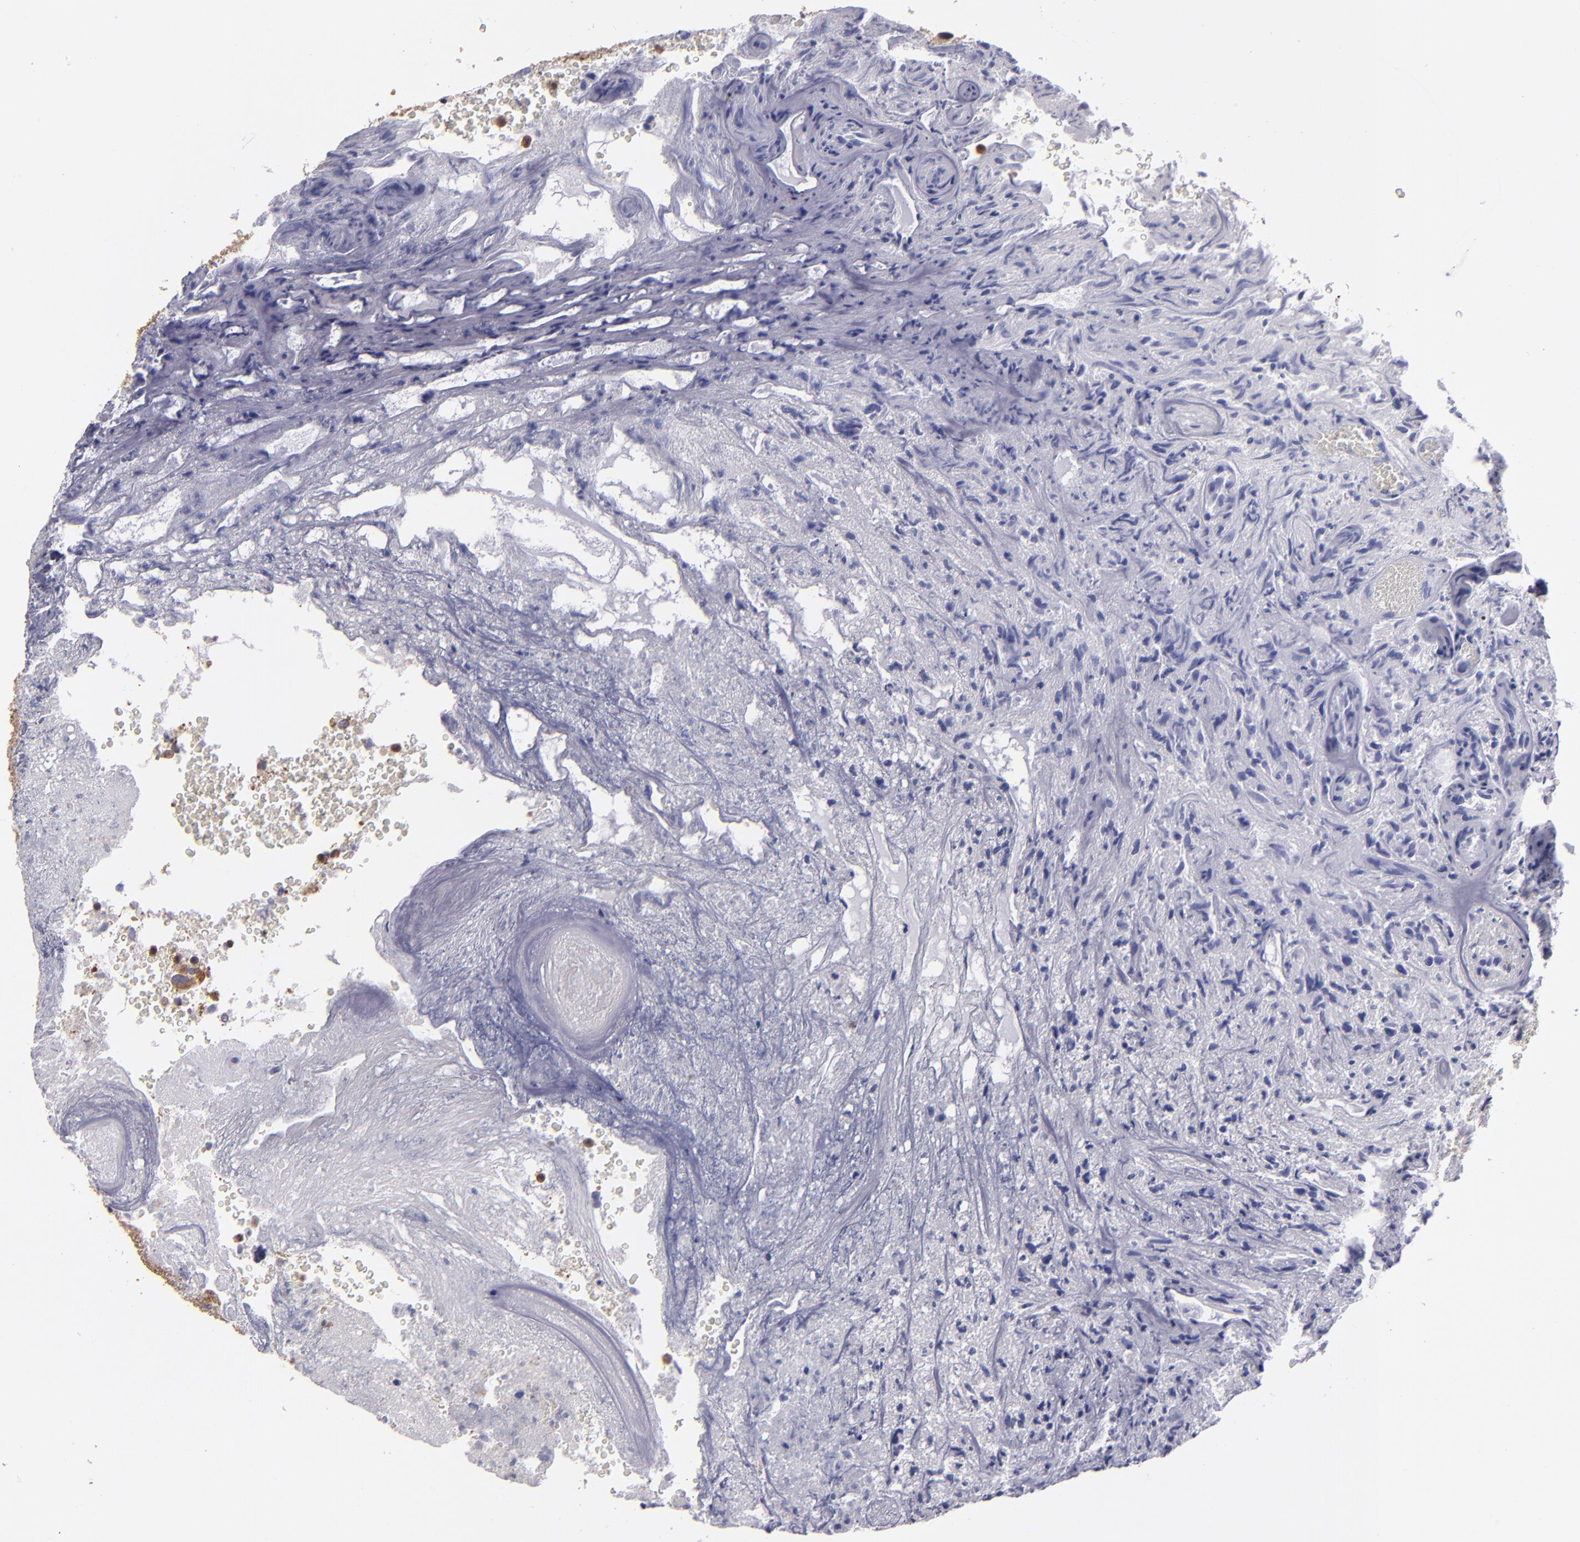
{"staining": {"intensity": "negative", "quantity": "none", "location": "none"}, "tissue": "glioma", "cell_type": "Tumor cells", "image_type": "cancer", "snomed": [{"axis": "morphology", "description": "Normal tissue, NOS"}, {"axis": "morphology", "description": "Glioma, malignant, High grade"}, {"axis": "topography", "description": "Cerebral cortex"}], "caption": "High power microscopy photomicrograph of an immunohistochemistry micrograph of high-grade glioma (malignant), revealing no significant staining in tumor cells.", "gene": "CARS1", "patient": {"sex": "male", "age": 75}}